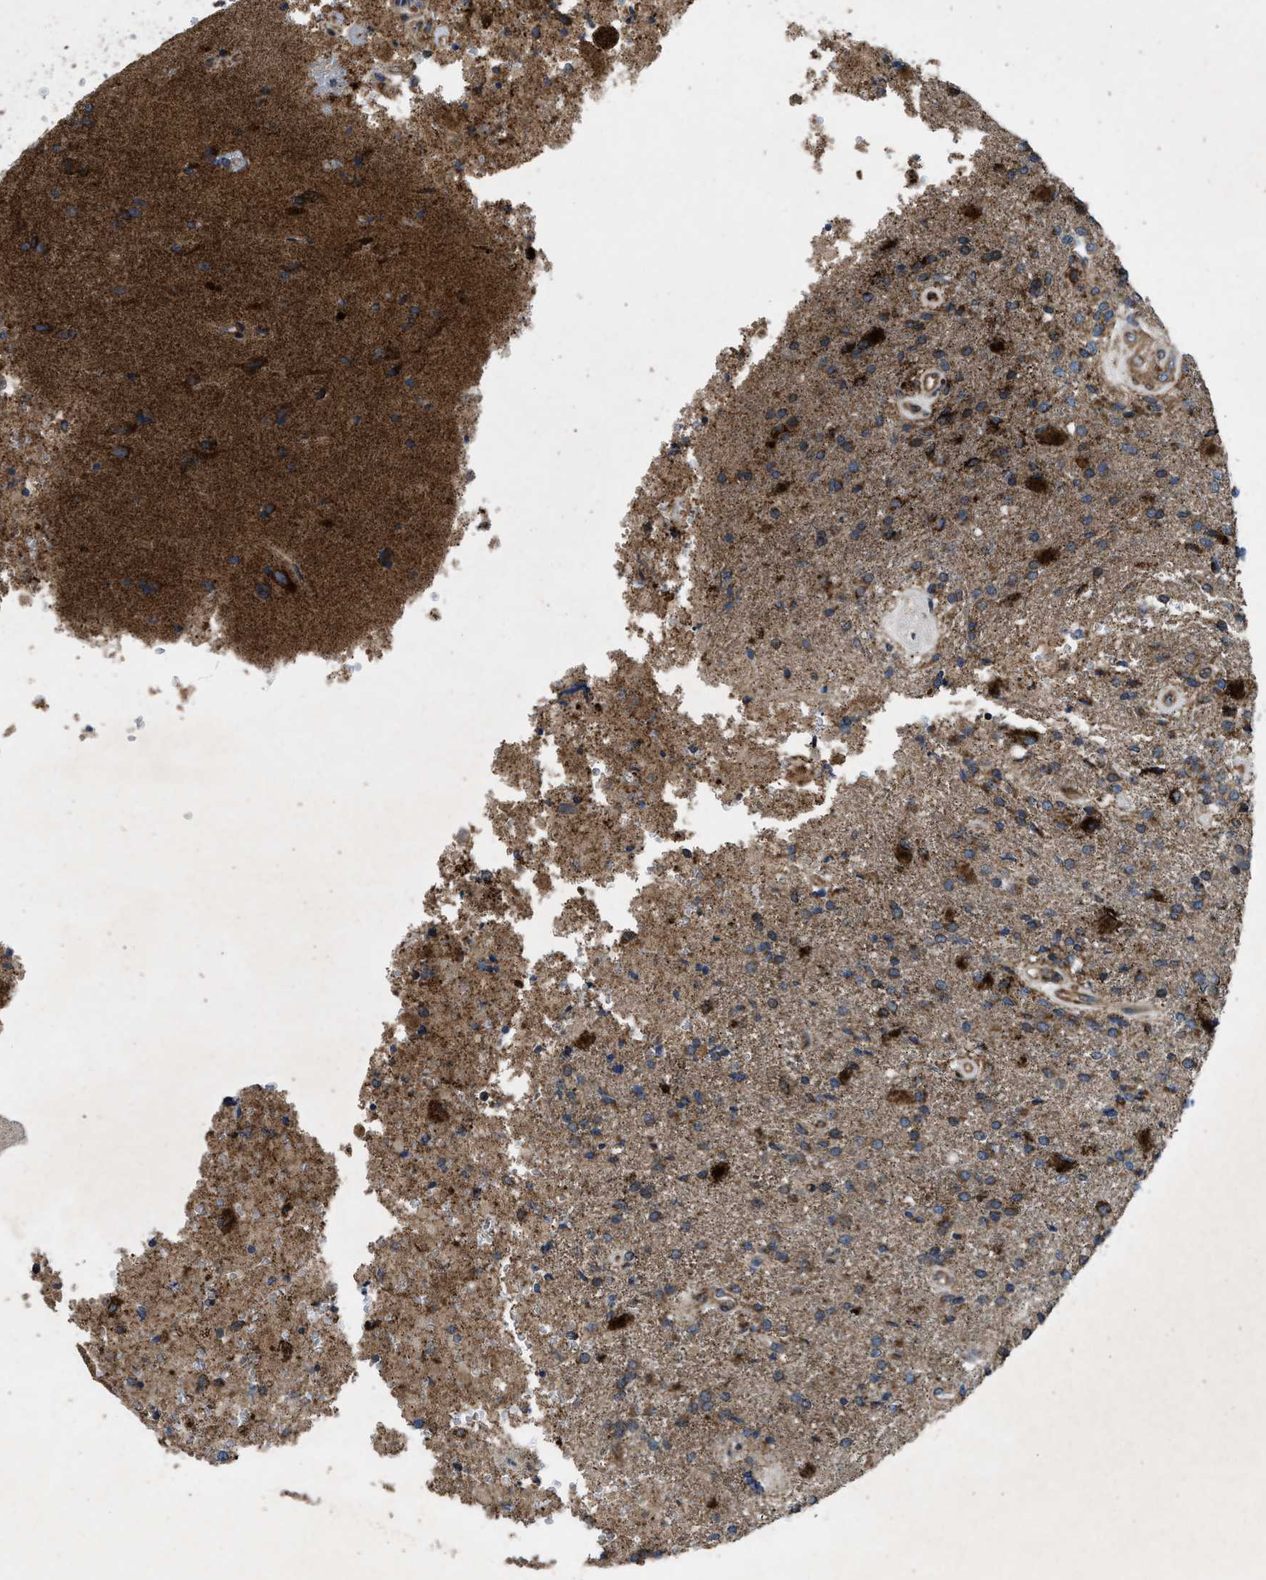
{"staining": {"intensity": "moderate", "quantity": ">75%", "location": "cytoplasmic/membranous"}, "tissue": "glioma", "cell_type": "Tumor cells", "image_type": "cancer", "snomed": [{"axis": "morphology", "description": "Normal tissue, NOS"}, {"axis": "morphology", "description": "Glioma, malignant, High grade"}, {"axis": "topography", "description": "Cerebral cortex"}], "caption": "Malignant glioma (high-grade) tissue exhibits moderate cytoplasmic/membranous staining in approximately >75% of tumor cells The protein of interest is shown in brown color, while the nuclei are stained blue.", "gene": "PER3", "patient": {"sex": "male", "age": 77}}